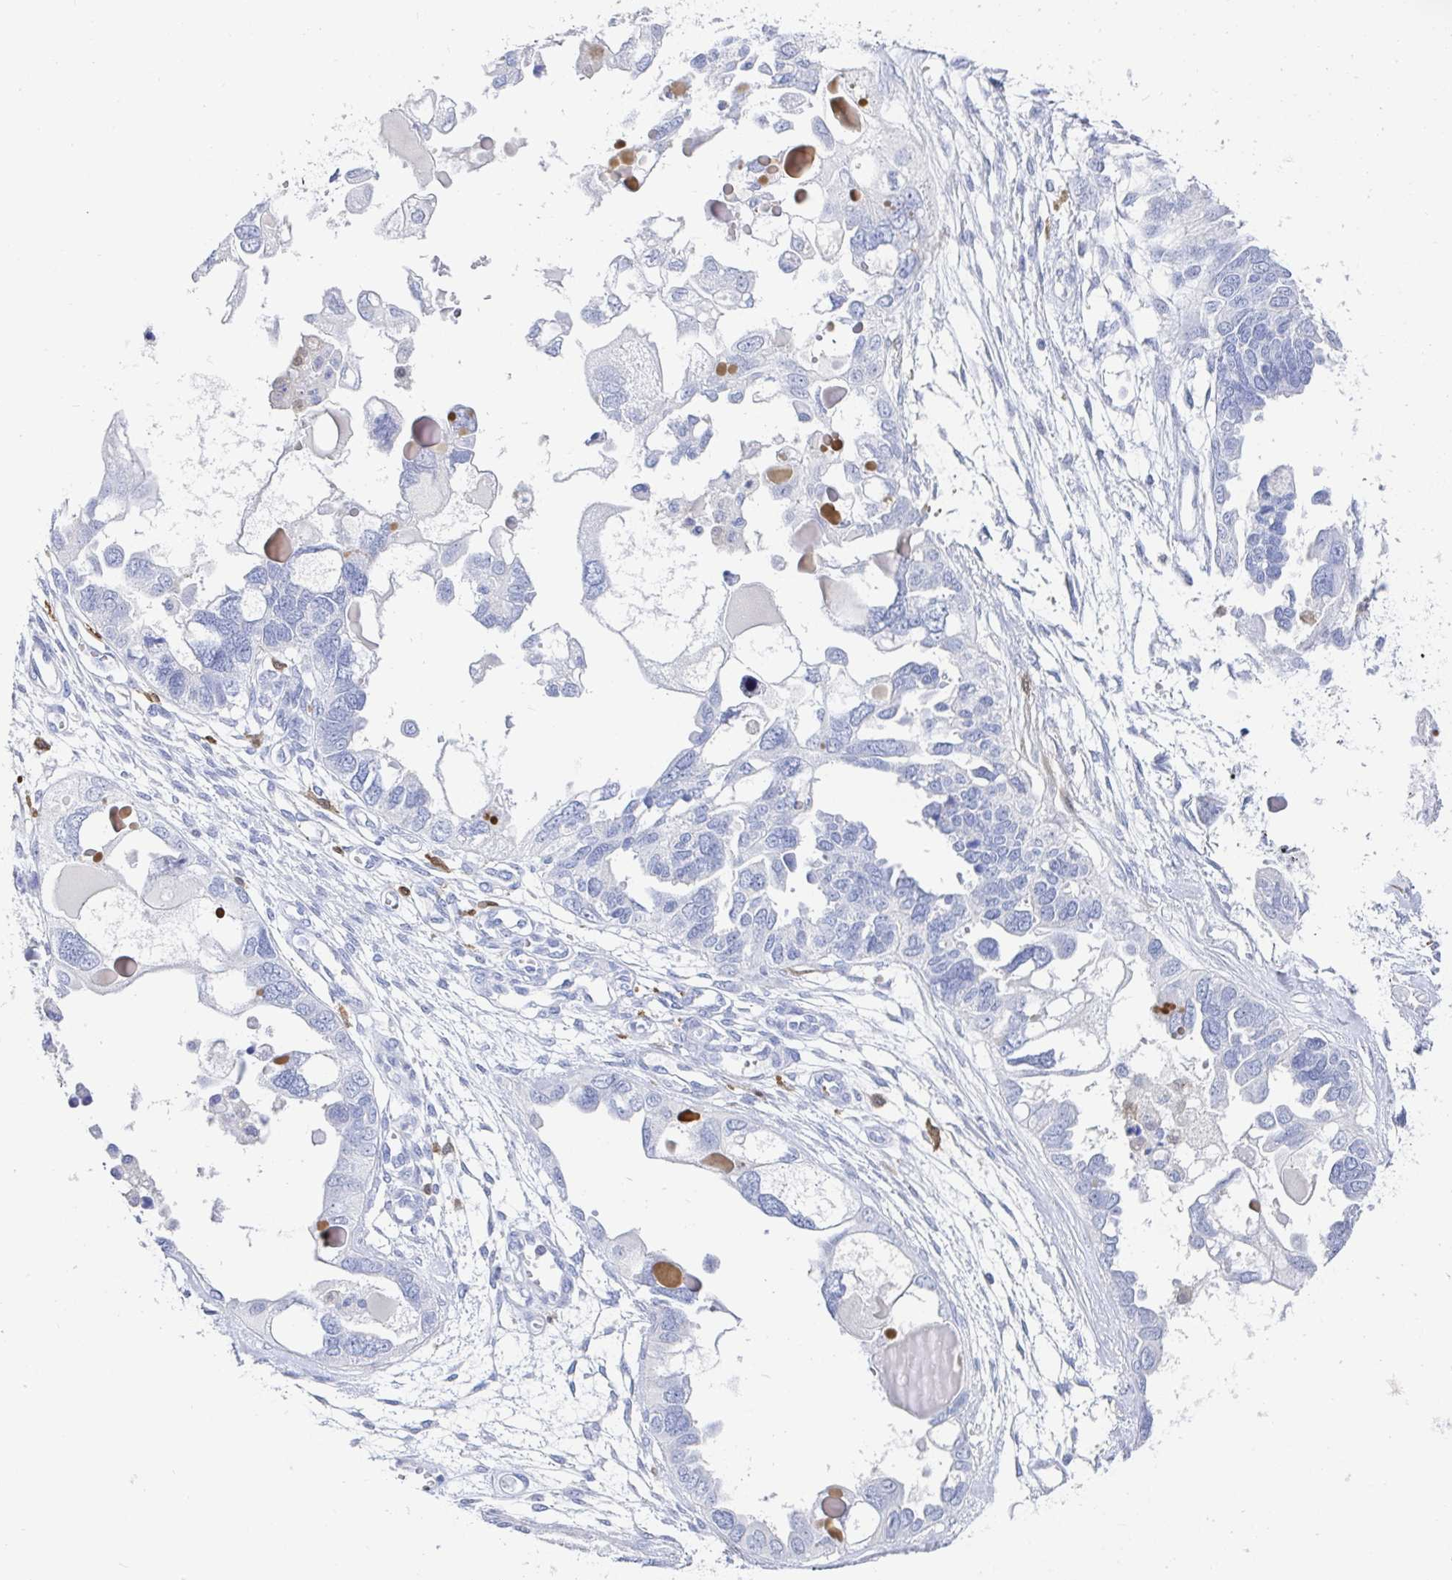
{"staining": {"intensity": "negative", "quantity": "none", "location": "none"}, "tissue": "ovarian cancer", "cell_type": "Tumor cells", "image_type": "cancer", "snomed": [{"axis": "morphology", "description": "Cystadenocarcinoma, serous, NOS"}, {"axis": "topography", "description": "Ovary"}], "caption": "Tumor cells show no significant positivity in ovarian cancer (serous cystadenocarcinoma).", "gene": "OR2A4", "patient": {"sex": "female", "age": 51}}